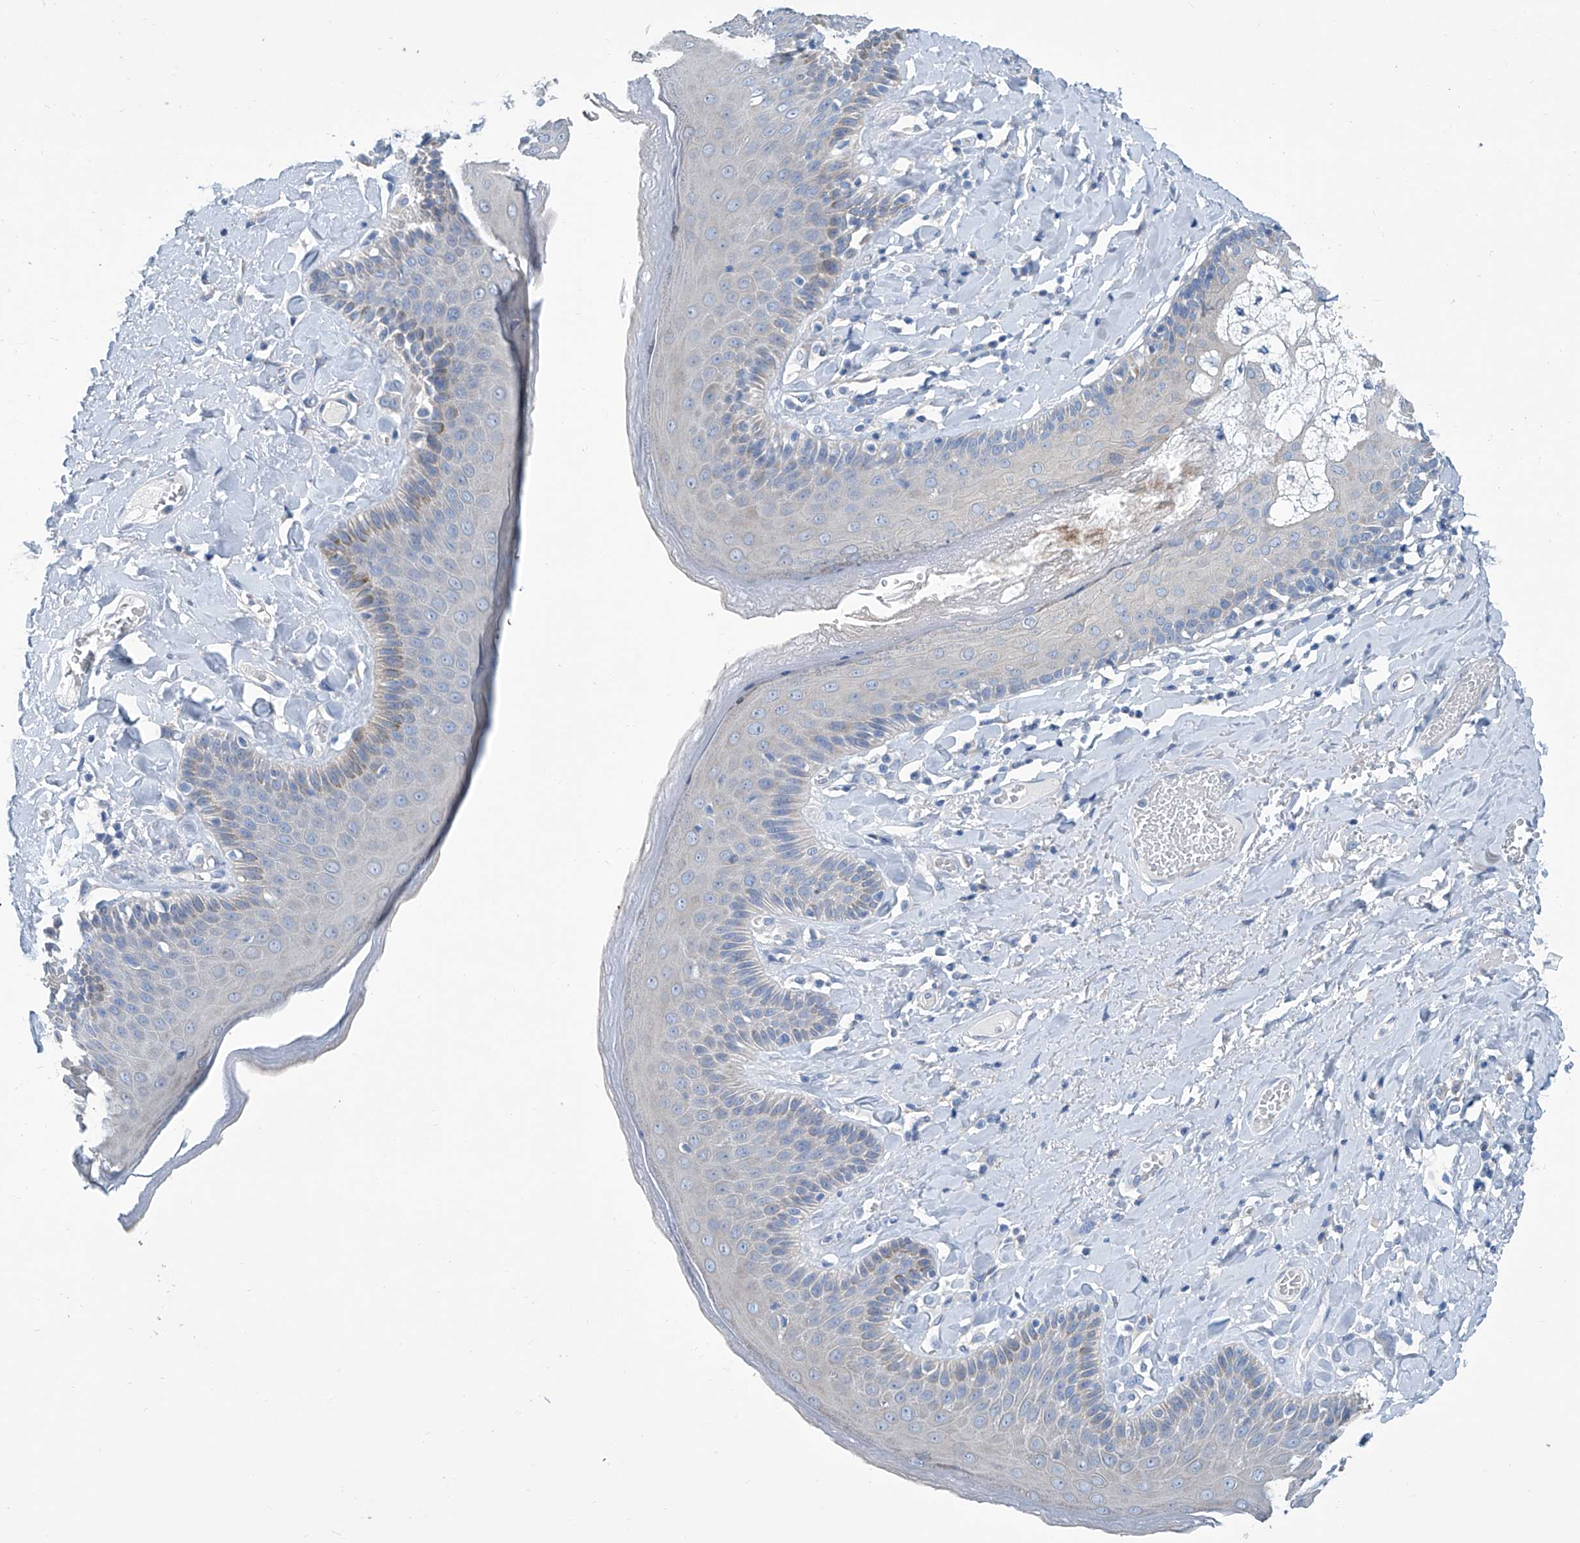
{"staining": {"intensity": "moderate", "quantity": "<25%", "location": "cytoplasmic/membranous"}, "tissue": "skin", "cell_type": "Epidermal cells", "image_type": "normal", "snomed": [{"axis": "morphology", "description": "Normal tissue, NOS"}, {"axis": "topography", "description": "Anal"}], "caption": "DAB (3,3'-diaminobenzidine) immunohistochemical staining of normal human skin displays moderate cytoplasmic/membranous protein staining in approximately <25% of epidermal cells.", "gene": "ZNF519", "patient": {"sex": "male", "age": 69}}